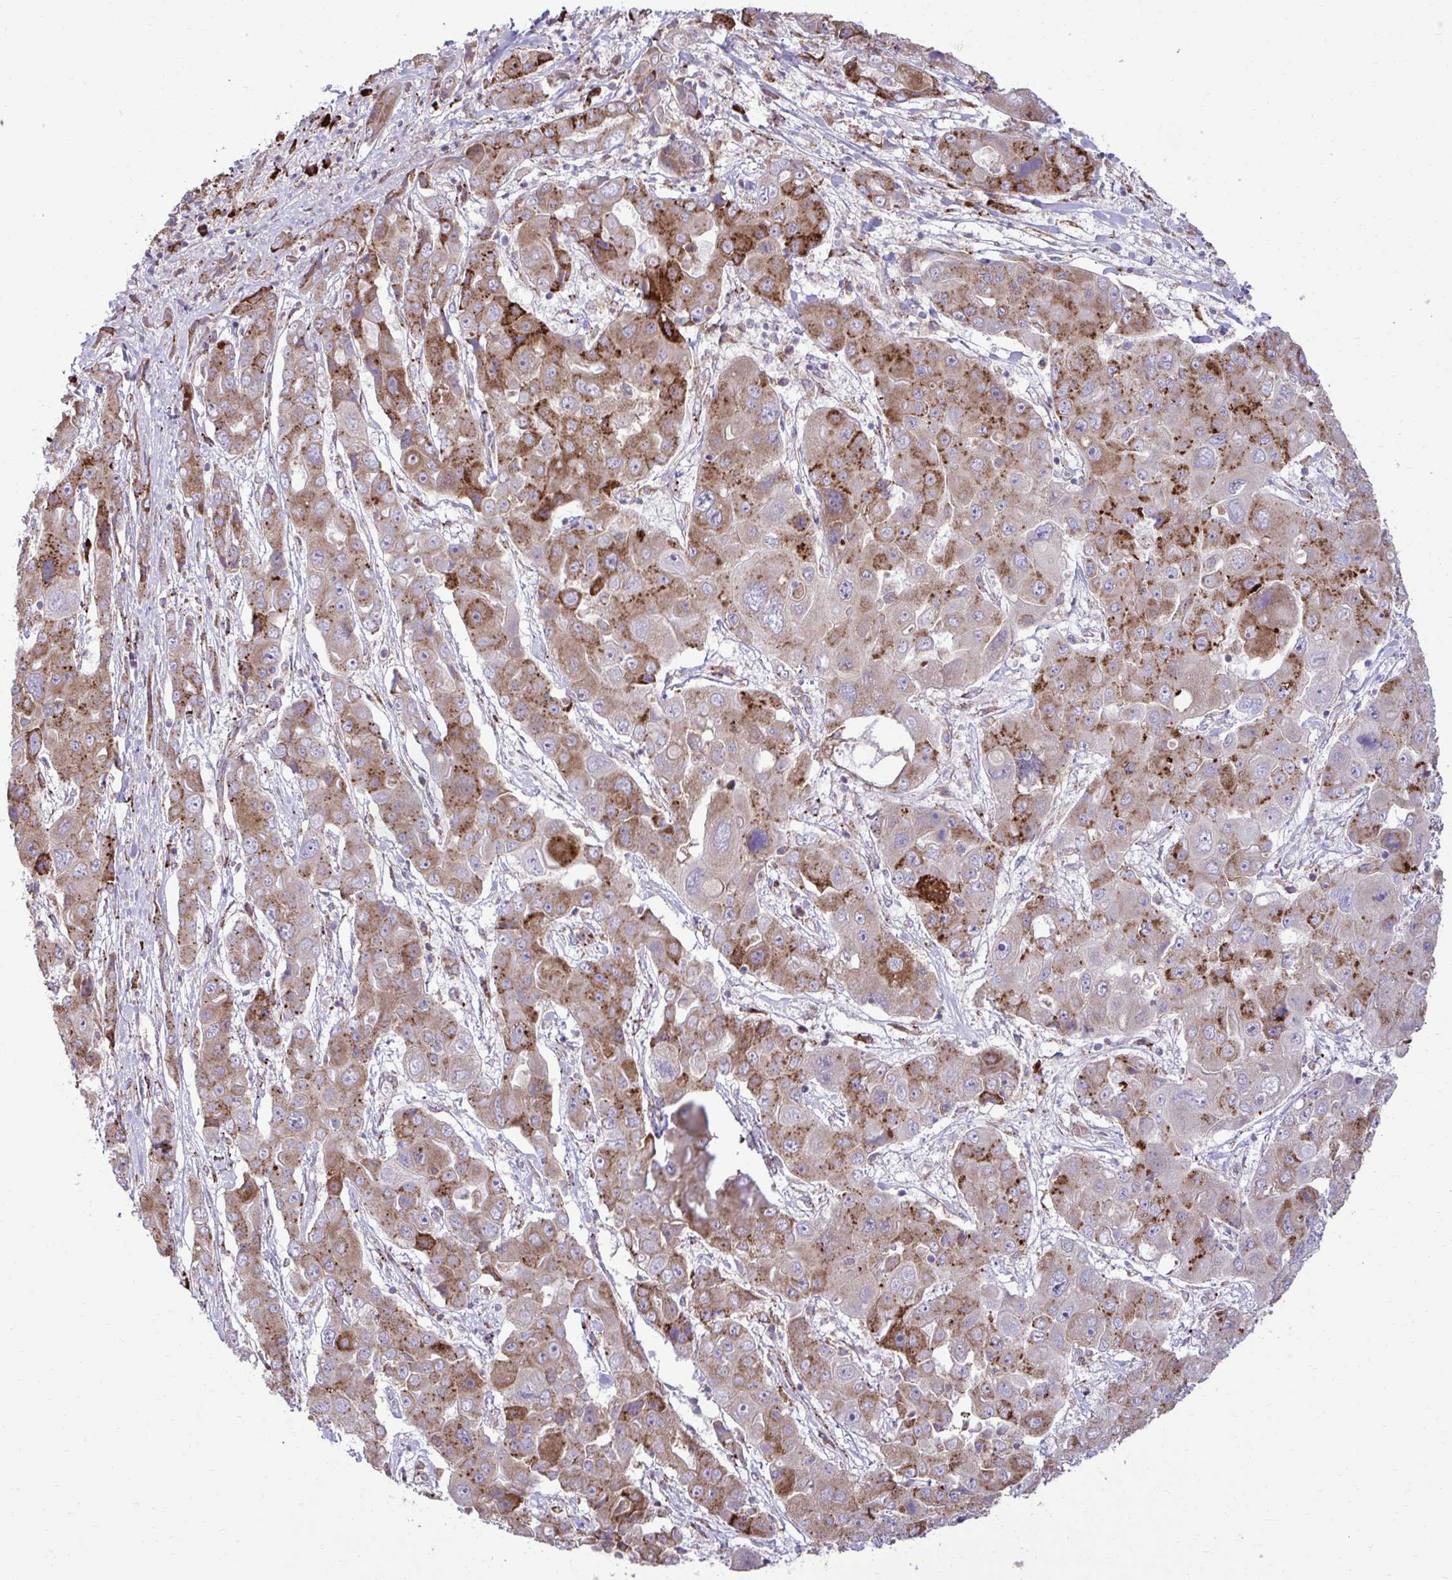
{"staining": {"intensity": "moderate", "quantity": ">75%", "location": "cytoplasmic/membranous"}, "tissue": "liver cancer", "cell_type": "Tumor cells", "image_type": "cancer", "snomed": [{"axis": "morphology", "description": "Cholangiocarcinoma"}, {"axis": "topography", "description": "Liver"}], "caption": "Moderate cytoplasmic/membranous expression is appreciated in approximately >75% of tumor cells in liver cancer. (Stains: DAB in brown, nuclei in blue, Microscopy: brightfield microscopy at high magnification).", "gene": "LIMS1", "patient": {"sex": "male", "age": 67}}